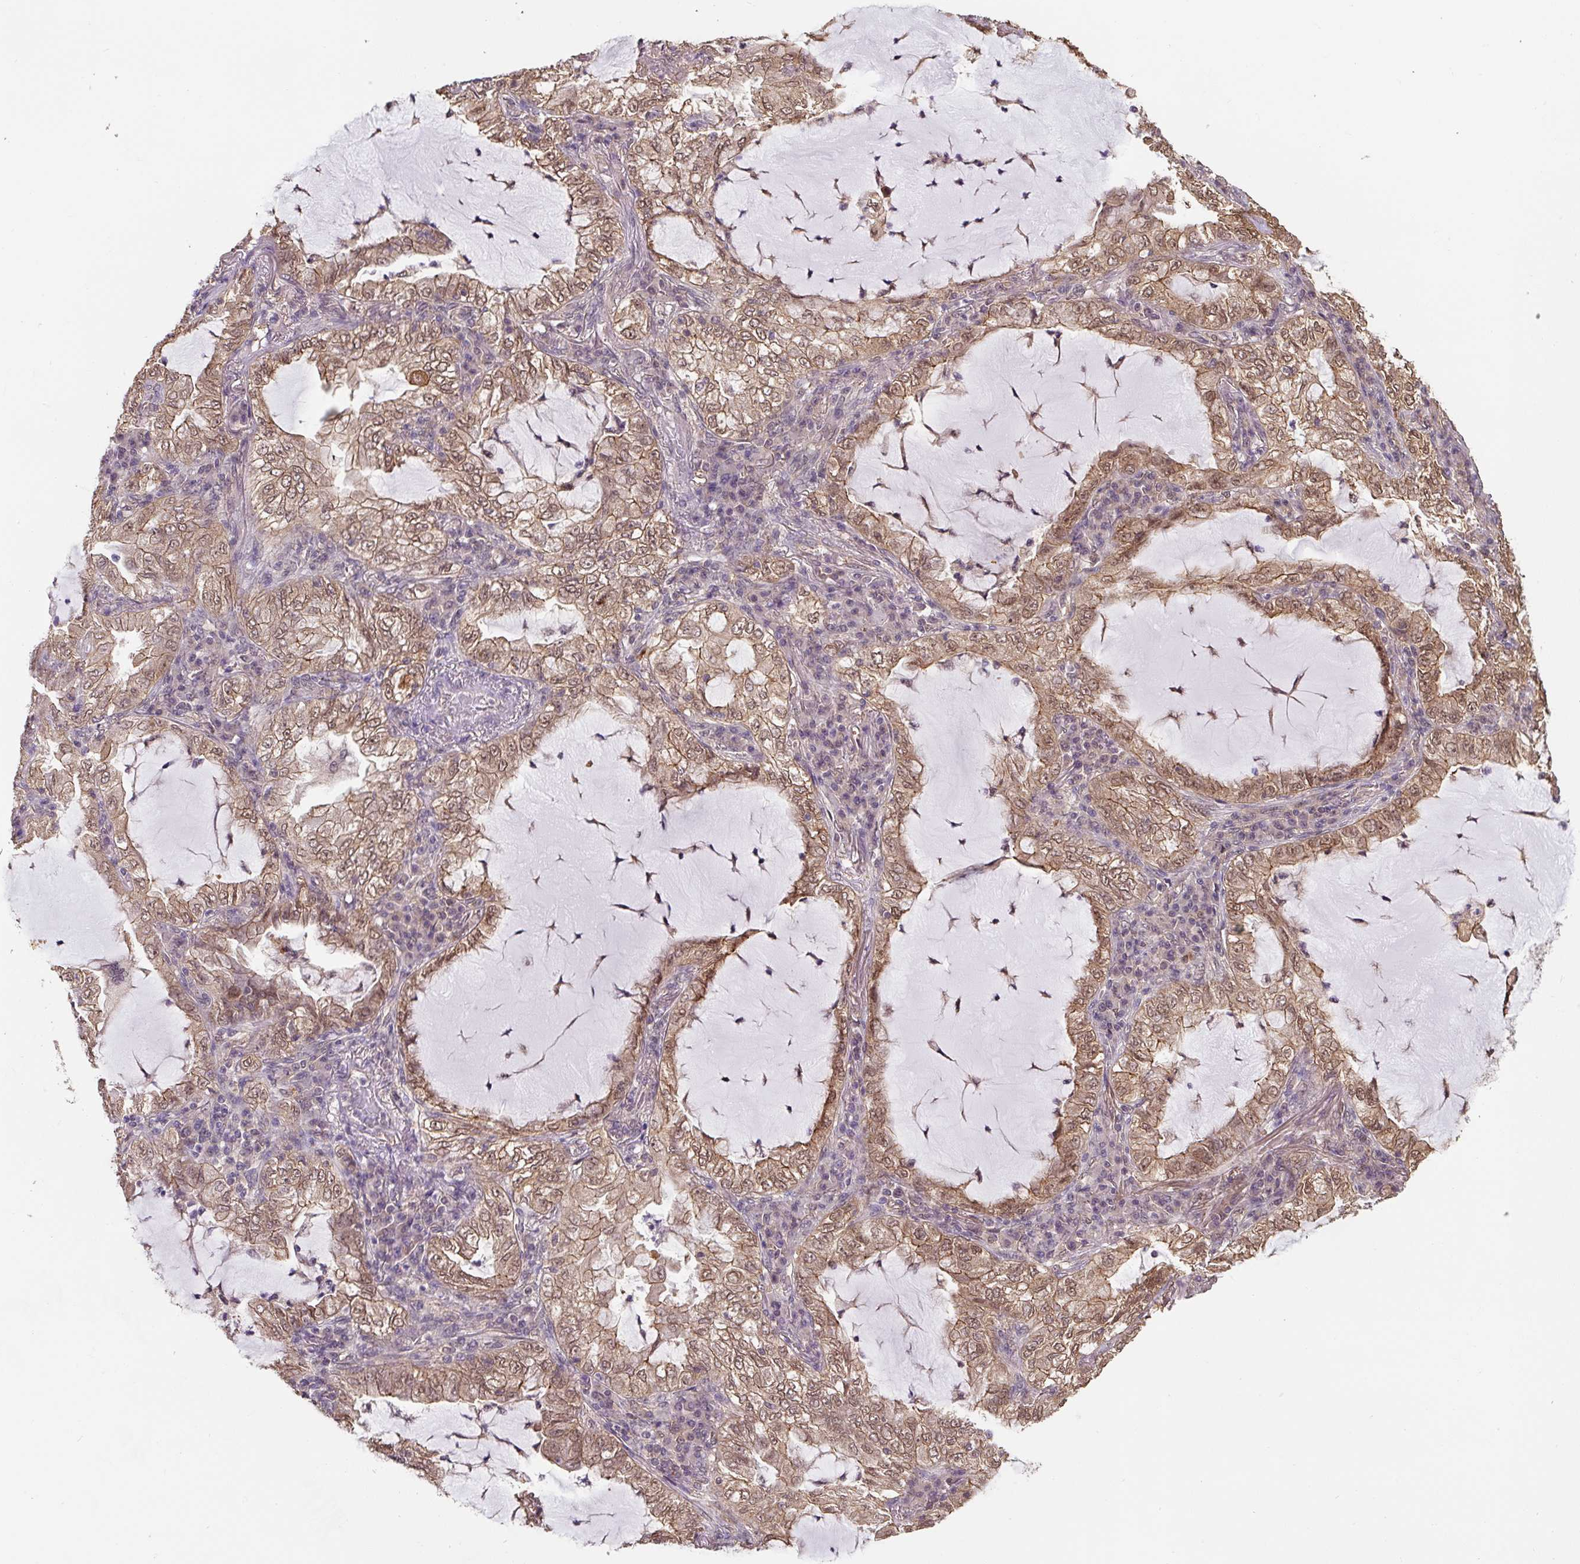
{"staining": {"intensity": "moderate", "quantity": ">75%", "location": "cytoplasmic/membranous,nuclear"}, "tissue": "lung cancer", "cell_type": "Tumor cells", "image_type": "cancer", "snomed": [{"axis": "morphology", "description": "Adenocarcinoma, NOS"}, {"axis": "topography", "description": "Lung"}], "caption": "Adenocarcinoma (lung) stained with a protein marker reveals moderate staining in tumor cells.", "gene": "ST13", "patient": {"sex": "female", "age": 73}}